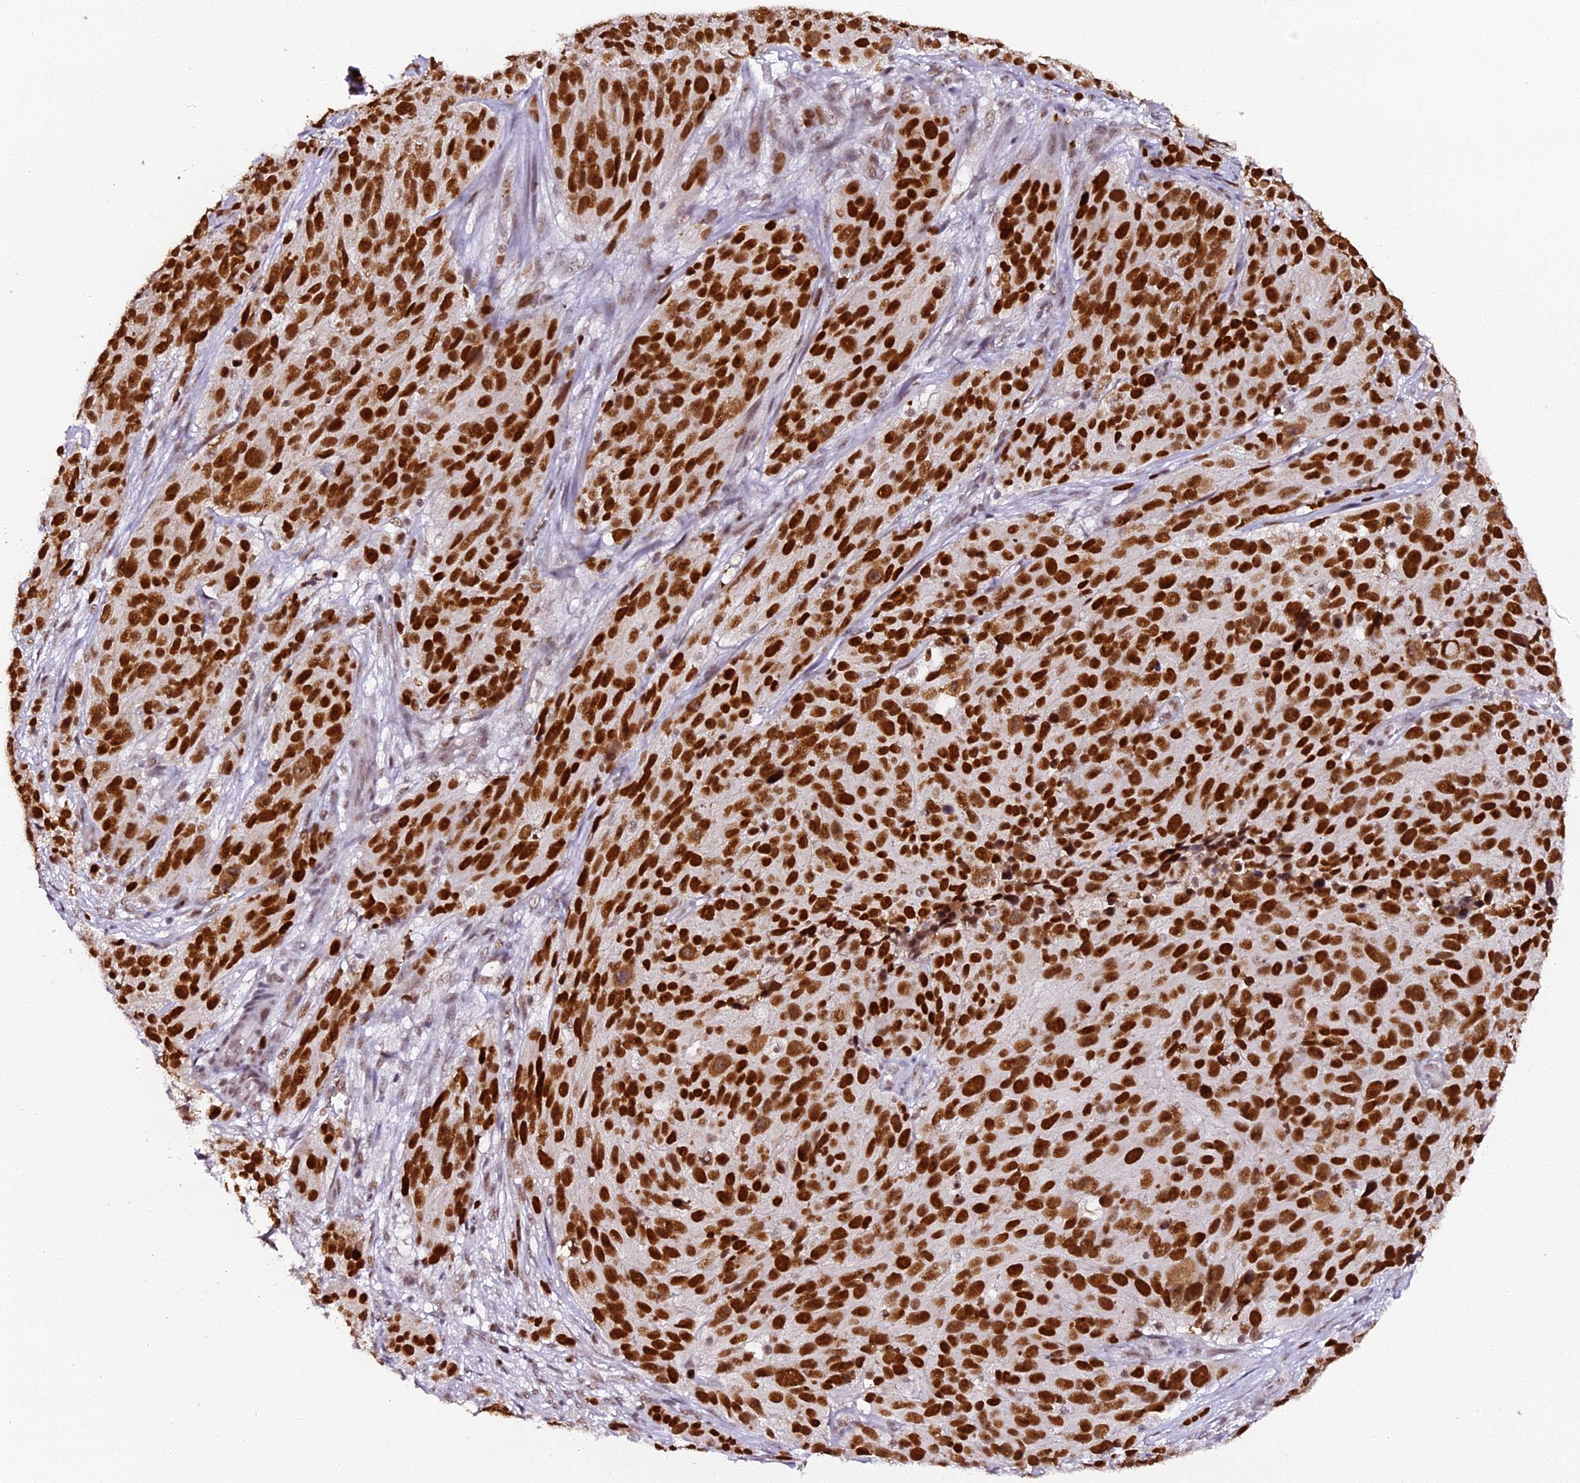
{"staining": {"intensity": "strong", "quantity": ">75%", "location": "nuclear"}, "tissue": "melanoma", "cell_type": "Tumor cells", "image_type": "cancer", "snomed": [{"axis": "morphology", "description": "Malignant melanoma, NOS"}, {"axis": "topography", "description": "Skin"}], "caption": "Brown immunohistochemical staining in malignant melanoma demonstrates strong nuclear expression in approximately >75% of tumor cells. (Brightfield microscopy of DAB IHC at high magnification).", "gene": "NCBP1", "patient": {"sex": "male", "age": 84}}